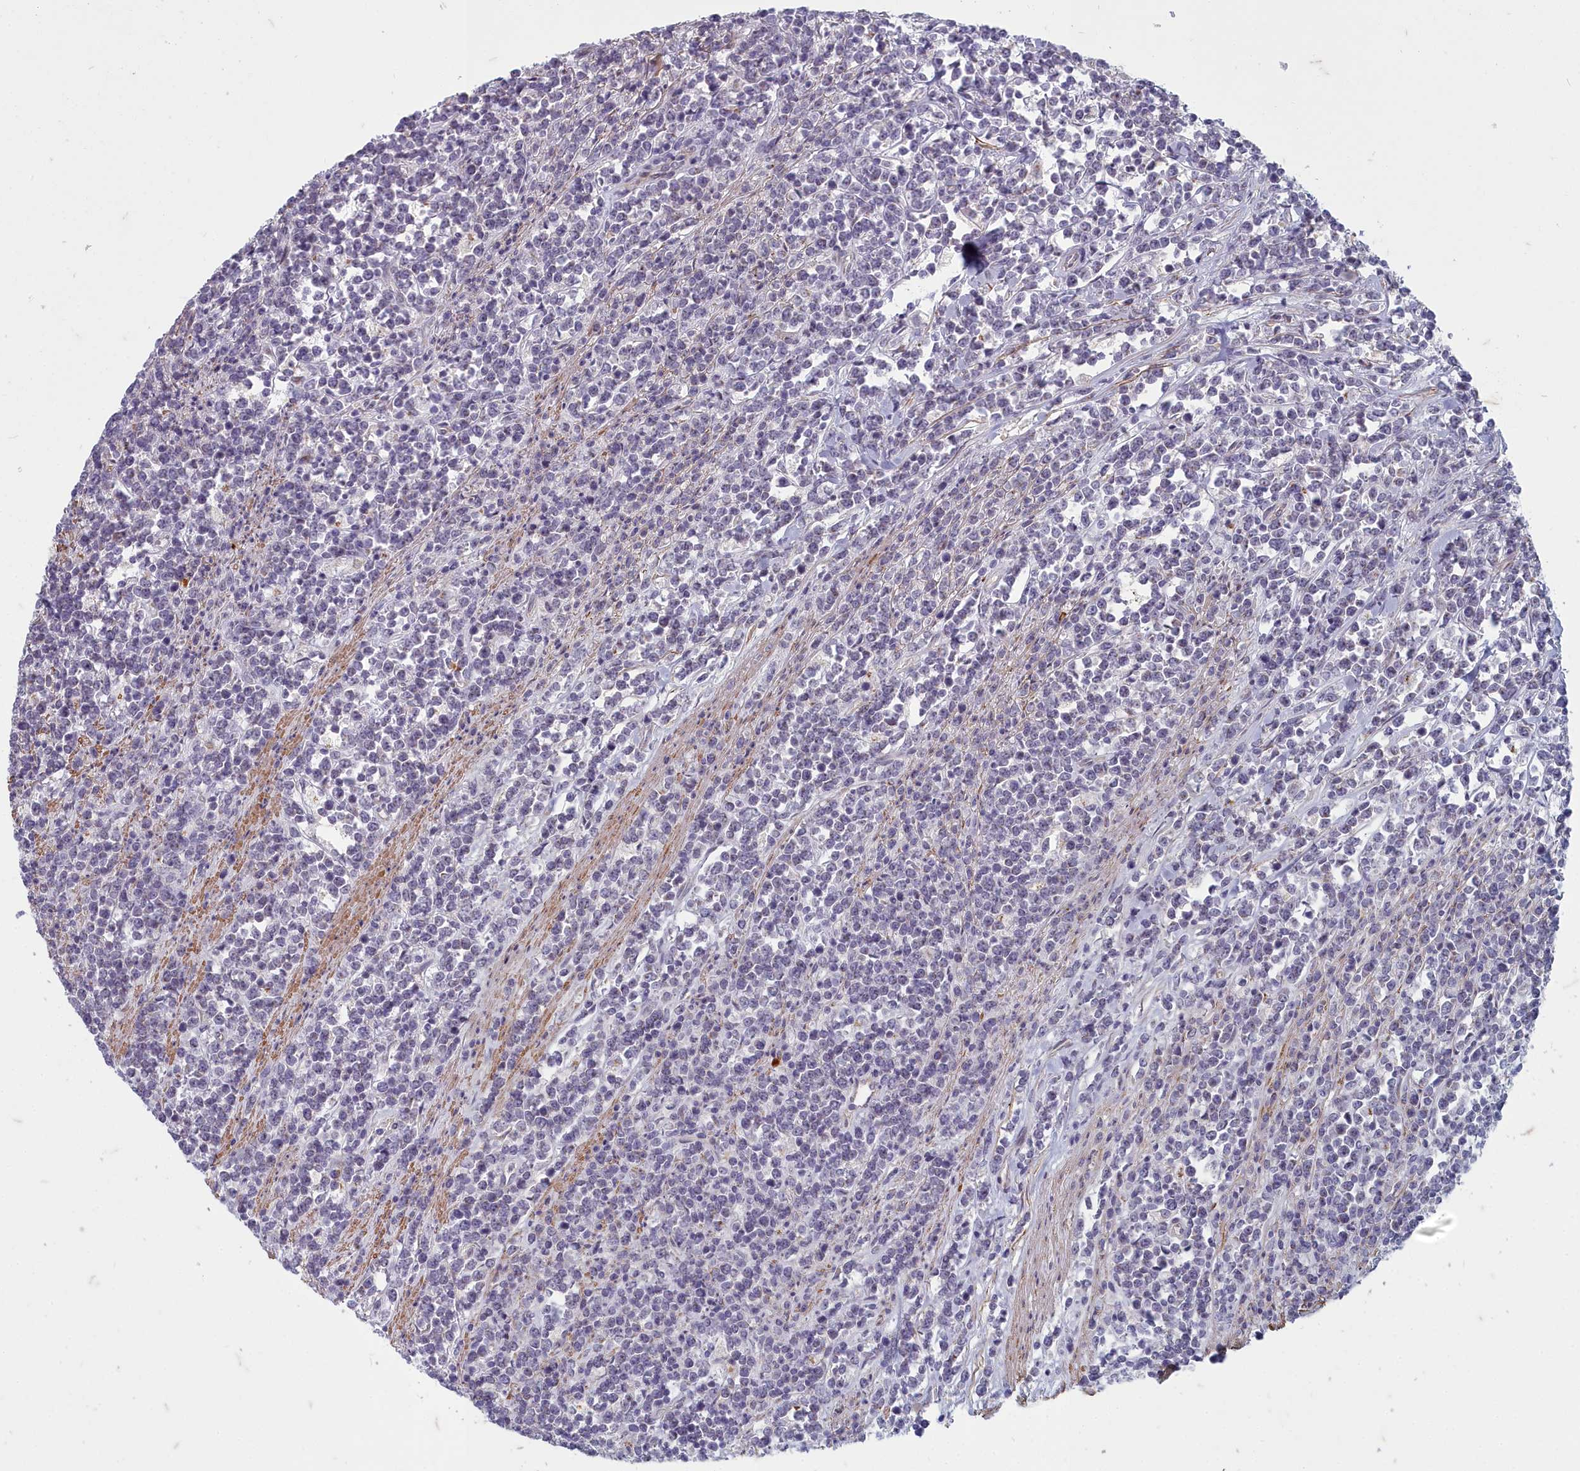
{"staining": {"intensity": "negative", "quantity": "none", "location": "none"}, "tissue": "lymphoma", "cell_type": "Tumor cells", "image_type": "cancer", "snomed": [{"axis": "morphology", "description": "Malignant lymphoma, non-Hodgkin's type, High grade"}, {"axis": "topography", "description": "Small intestine"}], "caption": "Histopathology image shows no significant protein positivity in tumor cells of lymphoma.", "gene": "ZNF626", "patient": {"sex": "male", "age": 8}}